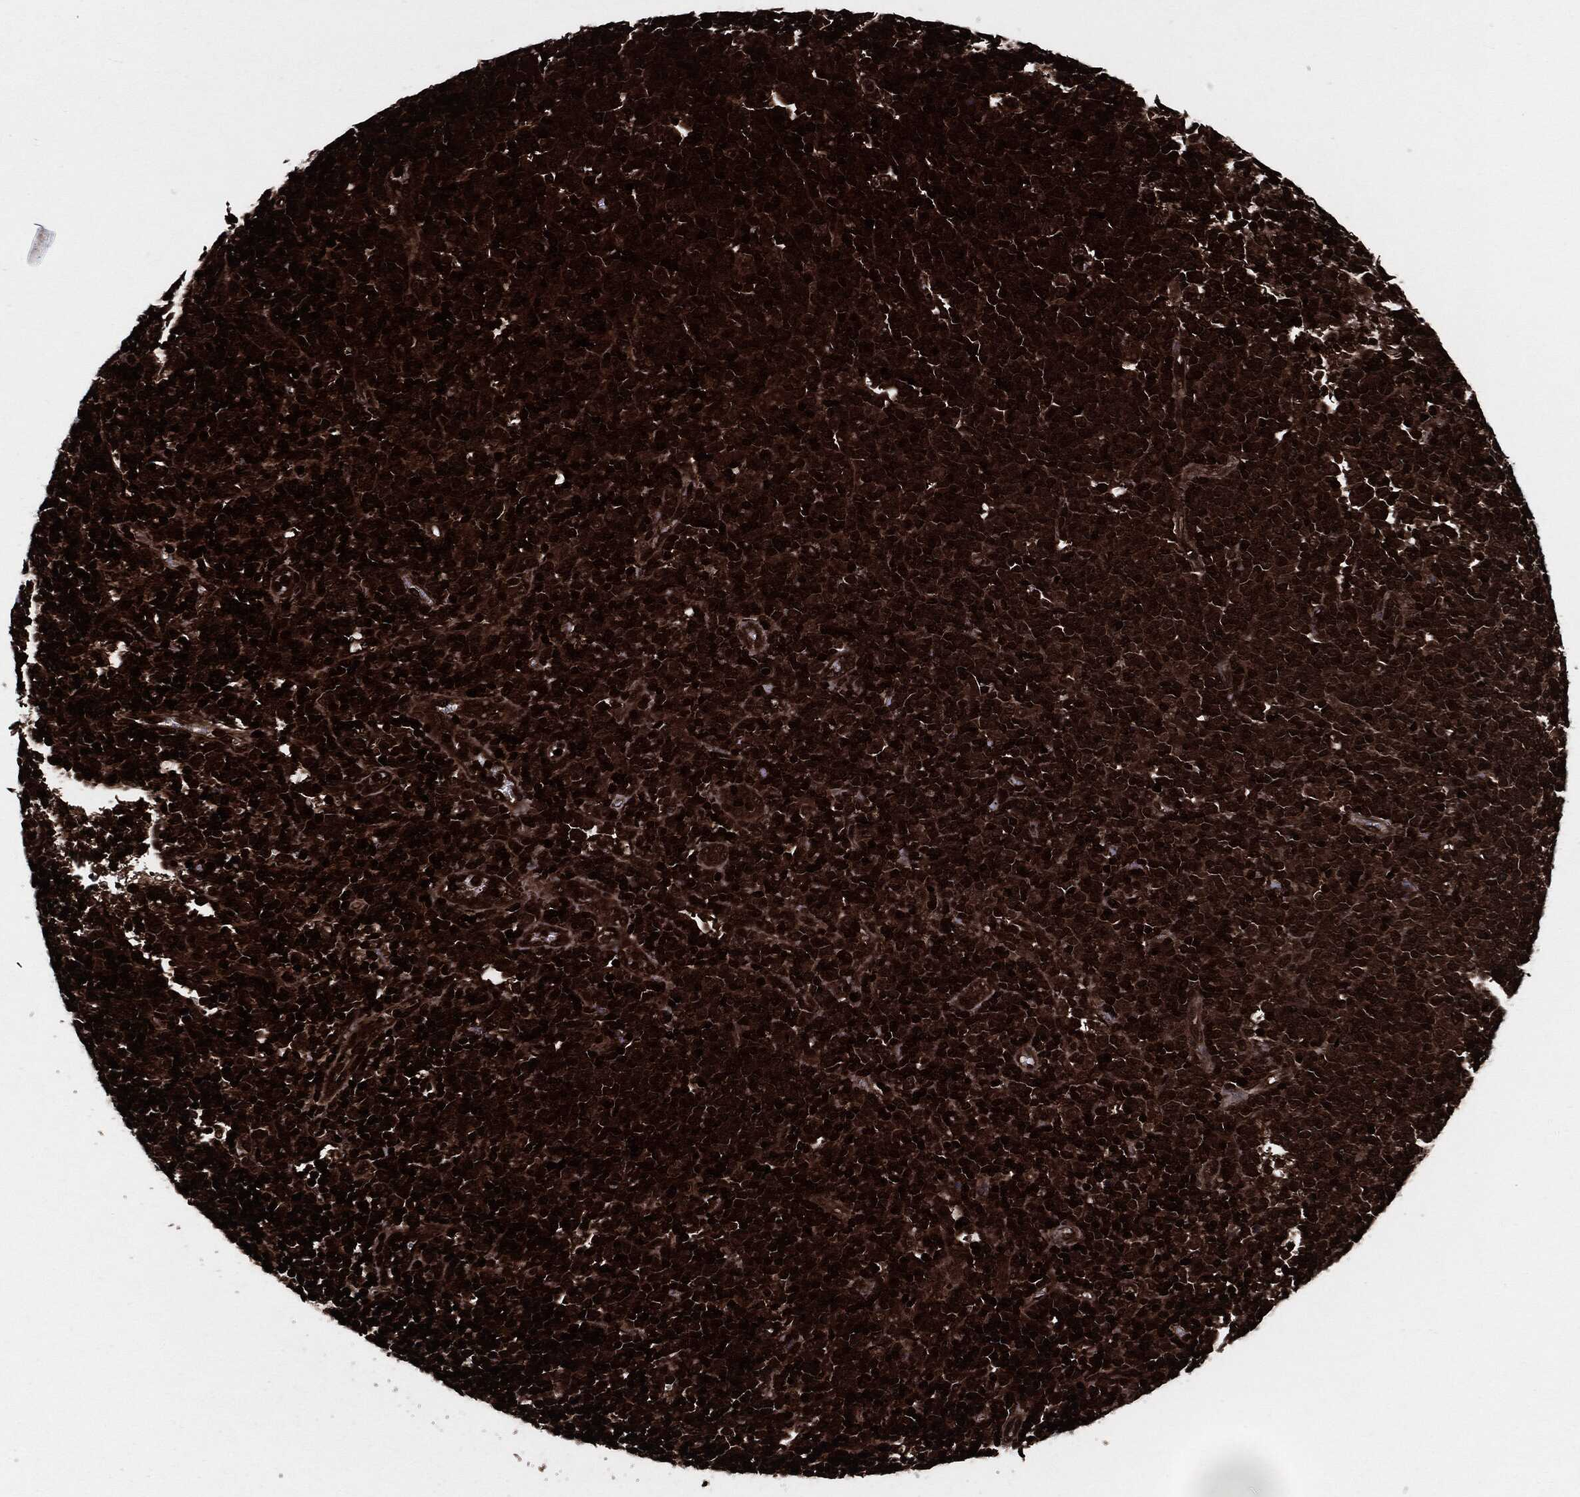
{"staining": {"intensity": "strong", "quantity": ">75%", "location": "cytoplasmic/membranous"}, "tissue": "lymphoma", "cell_type": "Tumor cells", "image_type": "cancer", "snomed": [{"axis": "morphology", "description": "Malignant lymphoma, non-Hodgkin's type, High grade"}, {"axis": "topography", "description": "Lymph node"}], "caption": "Immunohistochemistry (IHC) micrograph of human lymphoma stained for a protein (brown), which shows high levels of strong cytoplasmic/membranous expression in about >75% of tumor cells.", "gene": "YWHAB", "patient": {"sex": "male", "age": 61}}